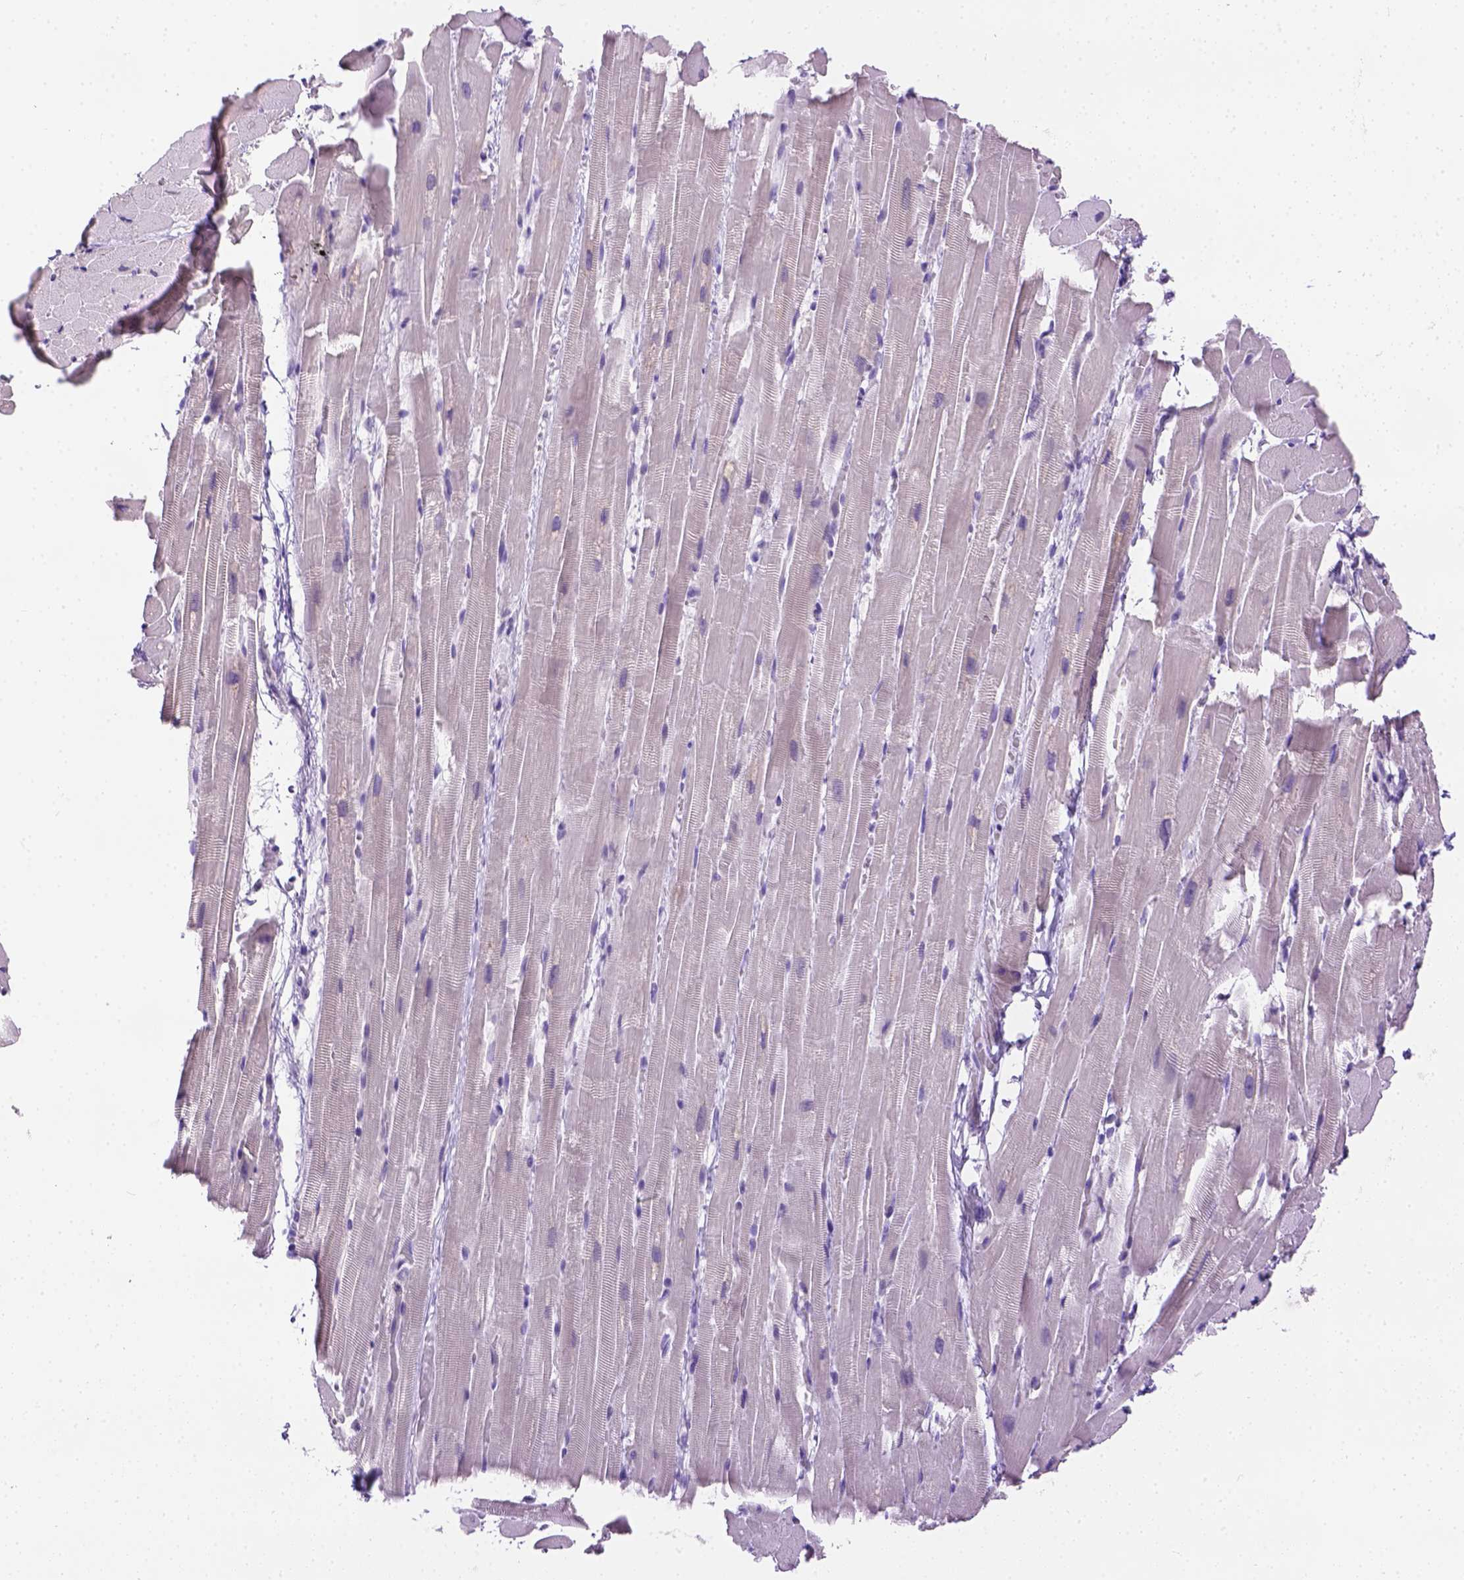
{"staining": {"intensity": "negative", "quantity": "none", "location": "none"}, "tissue": "heart muscle", "cell_type": "Cardiomyocytes", "image_type": "normal", "snomed": [{"axis": "morphology", "description": "Normal tissue, NOS"}, {"axis": "topography", "description": "Heart"}], "caption": "An immunohistochemistry (IHC) image of unremarkable heart muscle is shown. There is no staining in cardiomyocytes of heart muscle.", "gene": "TMEM38A", "patient": {"sex": "male", "age": 37}}